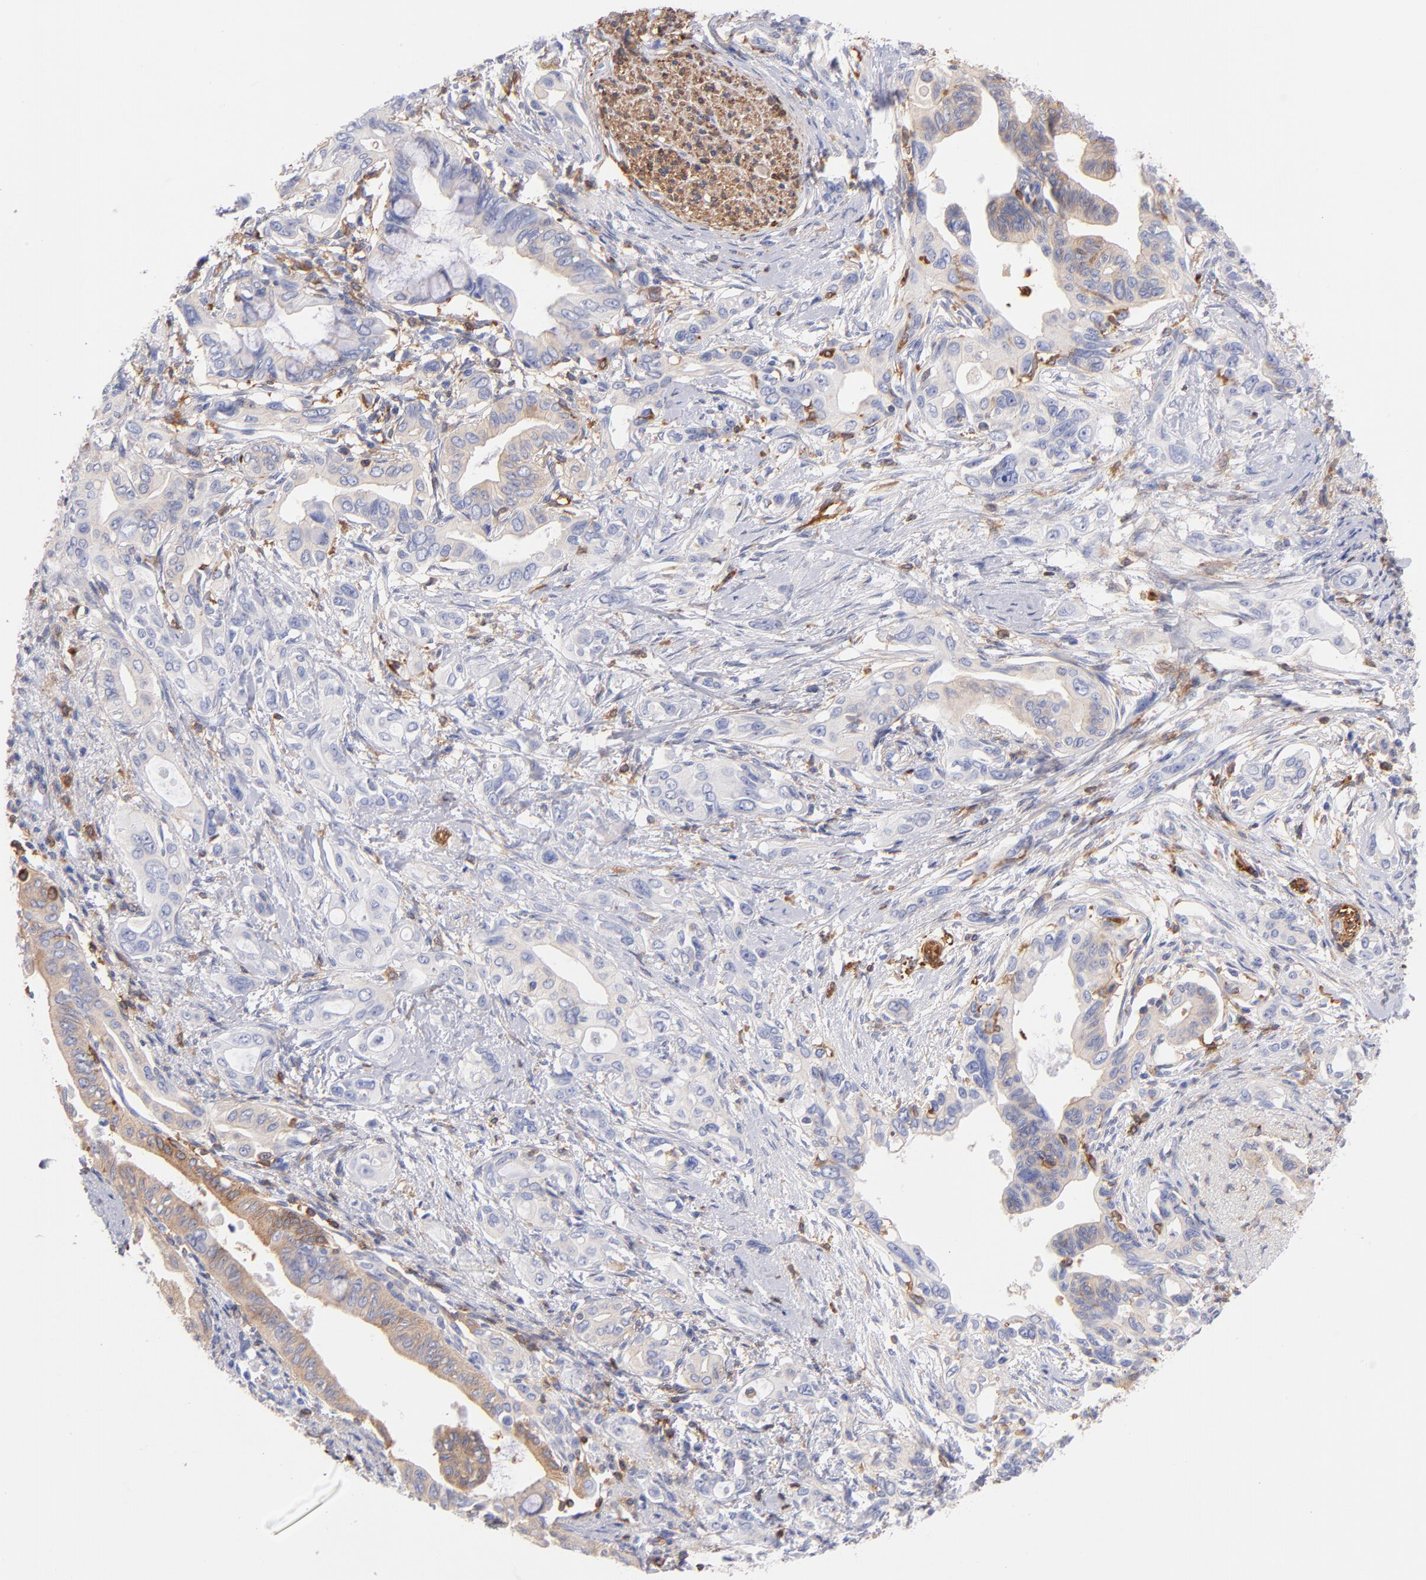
{"staining": {"intensity": "weak", "quantity": "25%-75%", "location": "cytoplasmic/membranous"}, "tissue": "pancreatic cancer", "cell_type": "Tumor cells", "image_type": "cancer", "snomed": [{"axis": "morphology", "description": "Adenocarcinoma, NOS"}, {"axis": "topography", "description": "Pancreas"}], "caption": "High-magnification brightfield microscopy of pancreatic cancer stained with DAB (brown) and counterstained with hematoxylin (blue). tumor cells exhibit weak cytoplasmic/membranous staining is present in about25%-75% of cells.", "gene": "PRKCA", "patient": {"sex": "female", "age": 60}}